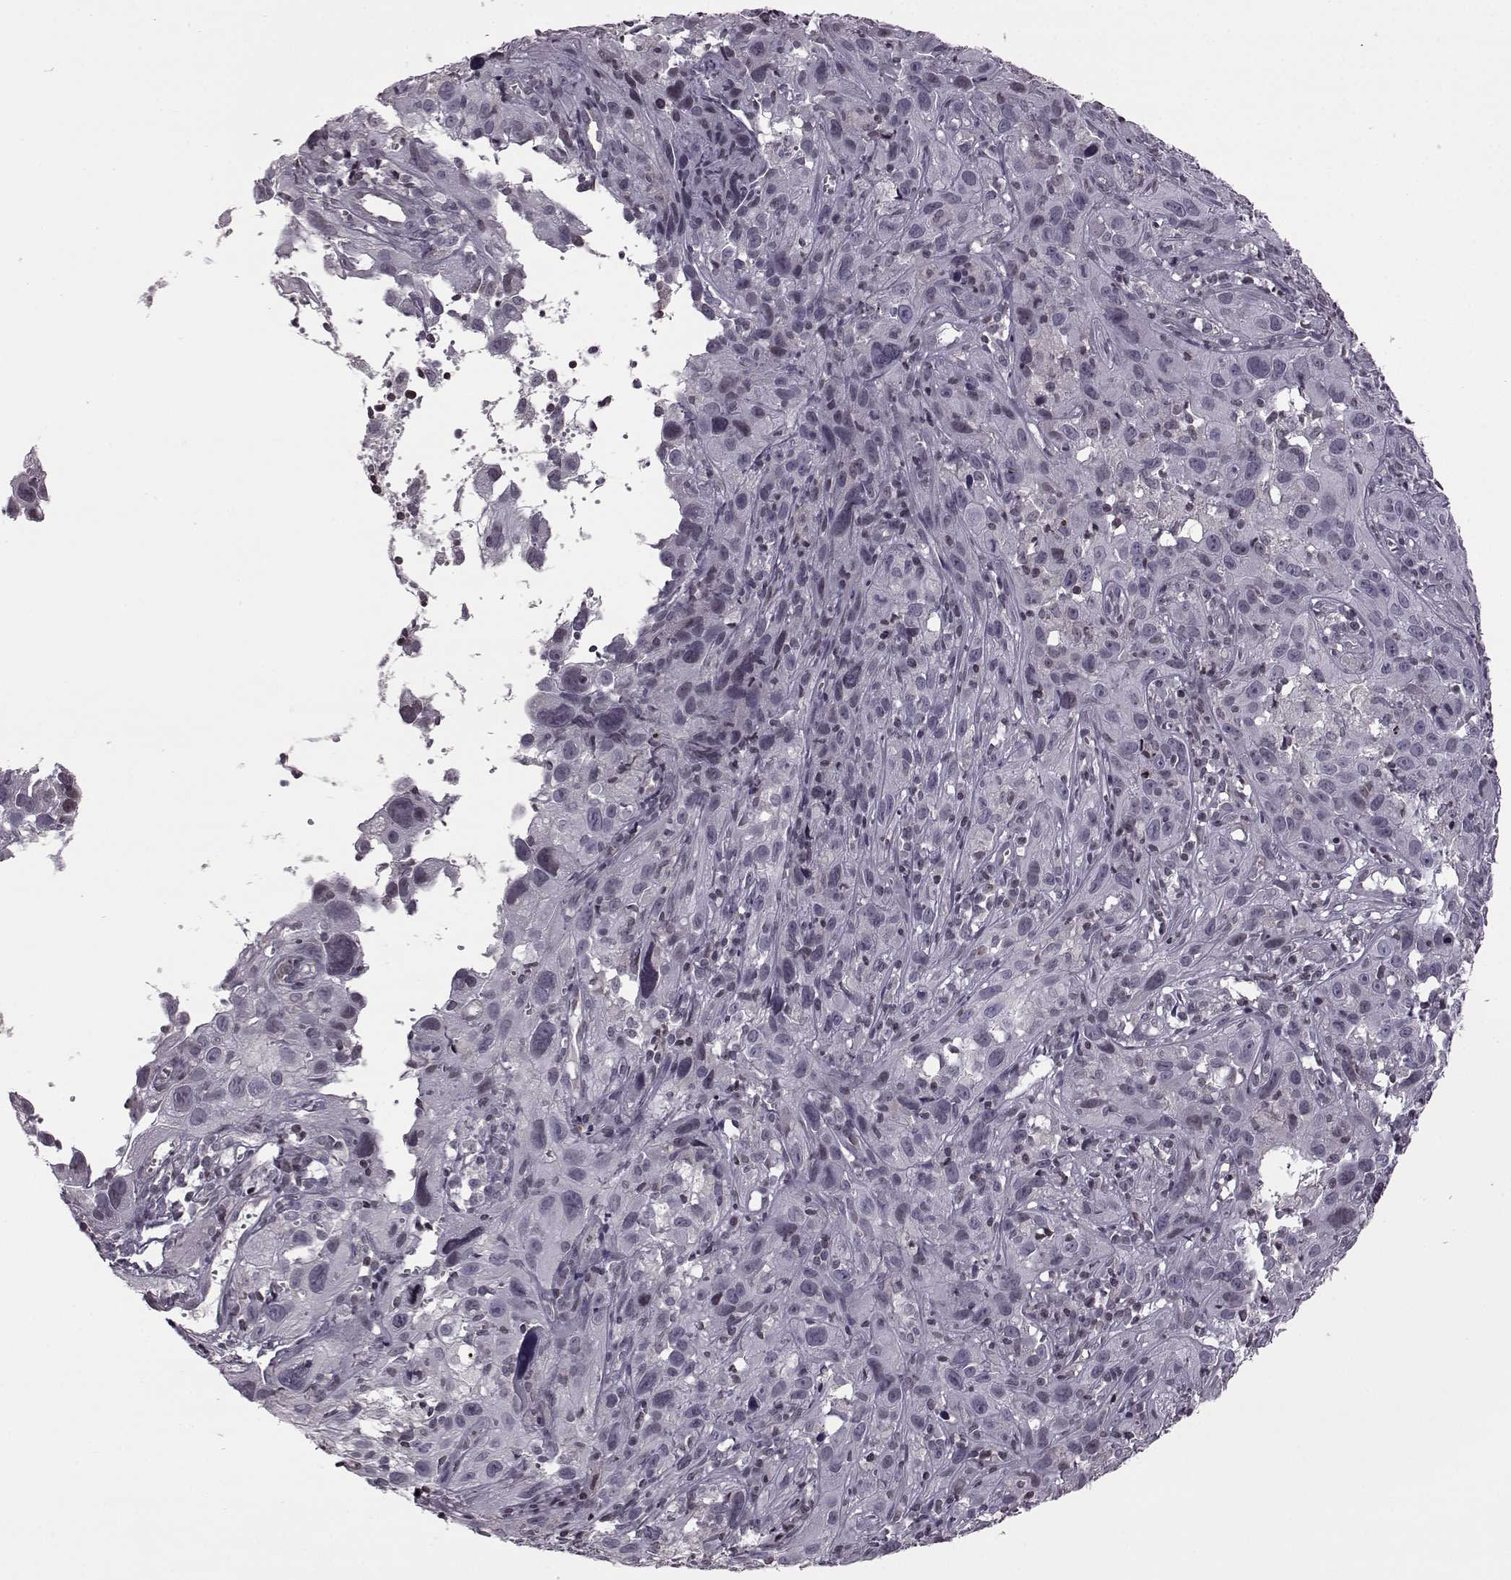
{"staining": {"intensity": "negative", "quantity": "none", "location": "none"}, "tissue": "cervical cancer", "cell_type": "Tumor cells", "image_type": "cancer", "snomed": [{"axis": "morphology", "description": "Squamous cell carcinoma, NOS"}, {"axis": "topography", "description": "Cervix"}], "caption": "There is no significant positivity in tumor cells of cervical cancer. (DAB (3,3'-diaminobenzidine) immunohistochemistry visualized using brightfield microscopy, high magnification).", "gene": "GAL", "patient": {"sex": "female", "age": 37}}